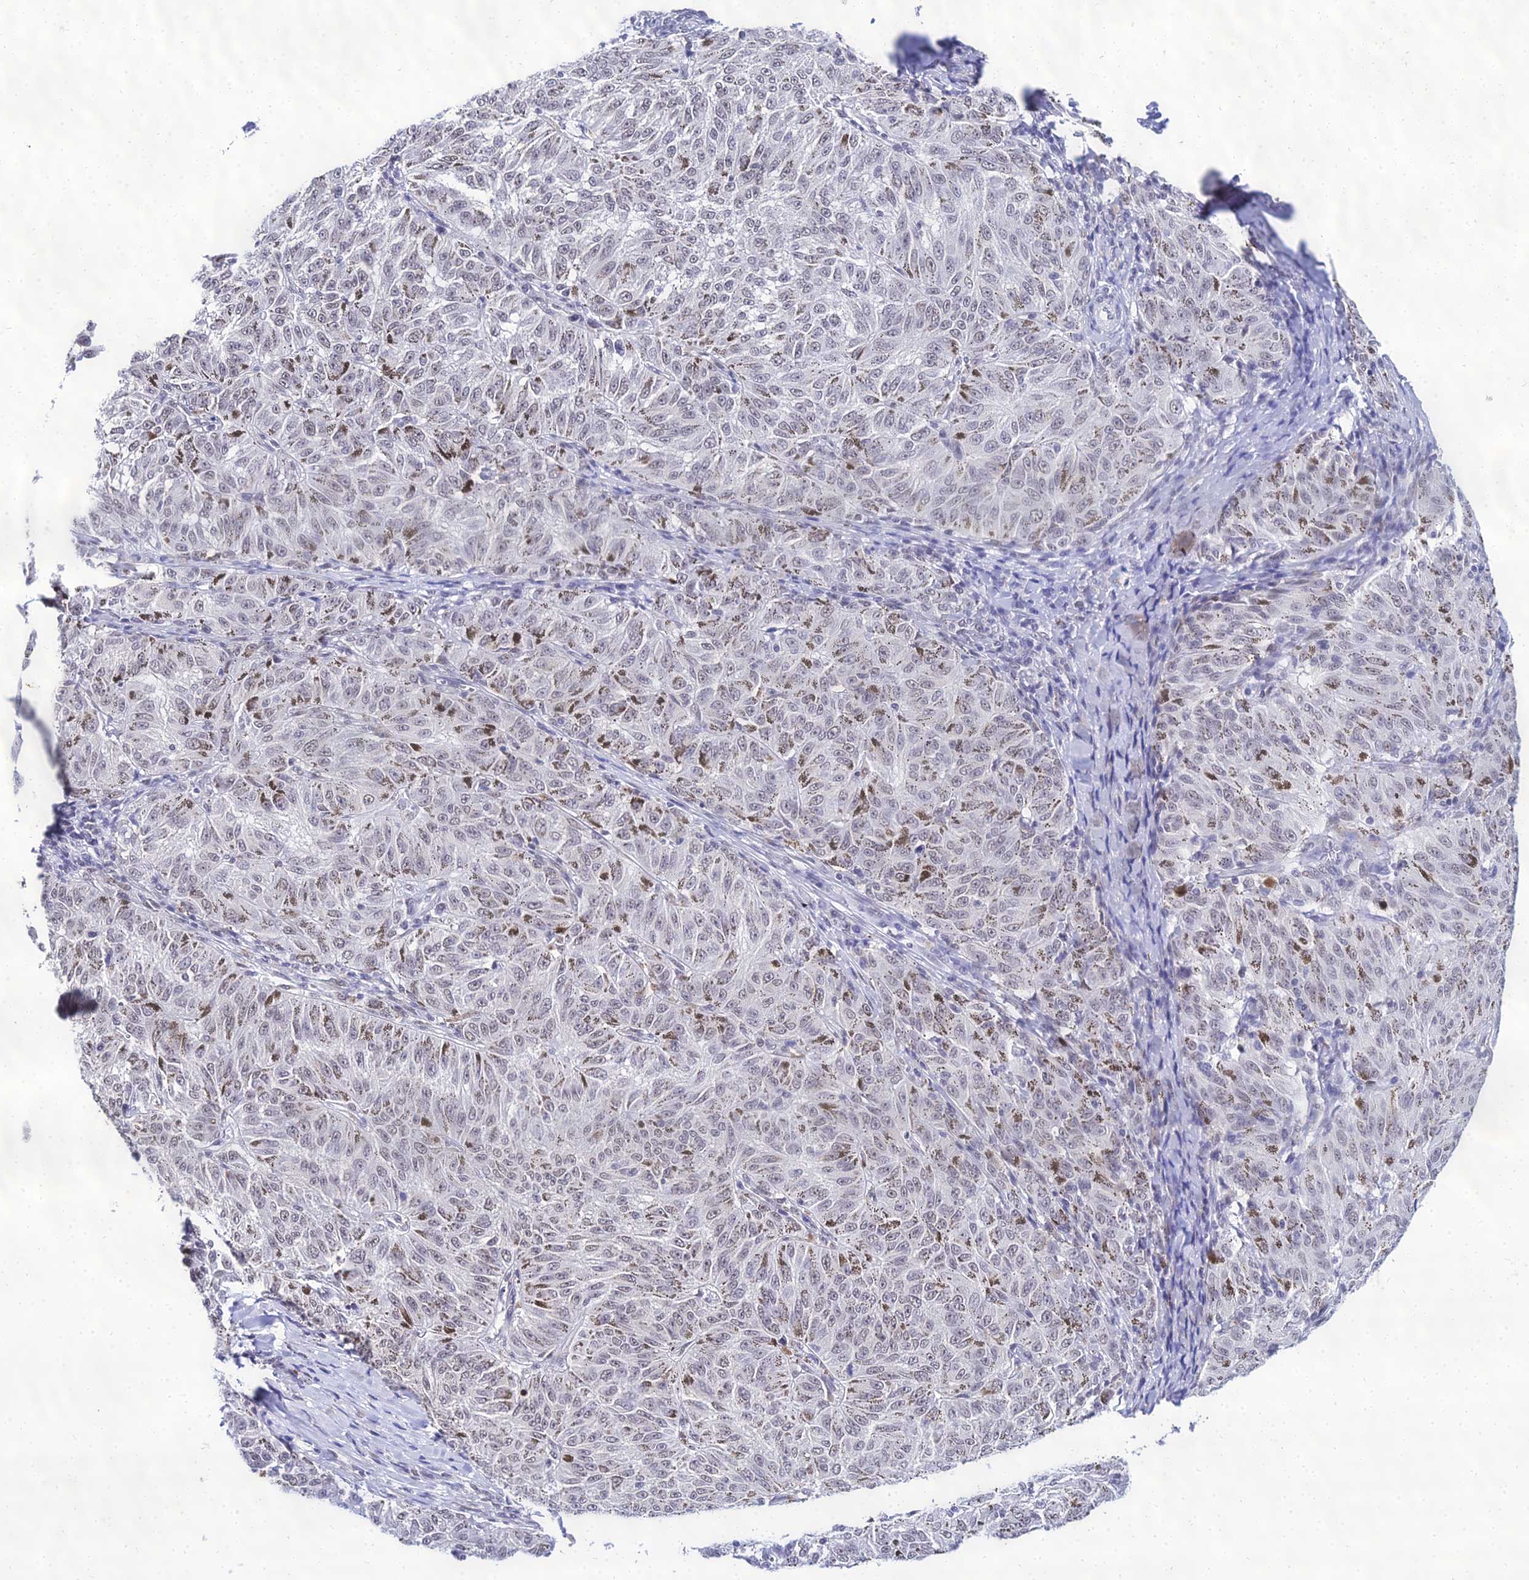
{"staining": {"intensity": "weak", "quantity": "25%-75%", "location": "nuclear"}, "tissue": "melanoma", "cell_type": "Tumor cells", "image_type": "cancer", "snomed": [{"axis": "morphology", "description": "Malignant melanoma, NOS"}, {"axis": "topography", "description": "Skin"}], "caption": "Malignant melanoma stained for a protein (brown) exhibits weak nuclear positive positivity in approximately 25%-75% of tumor cells.", "gene": "PPP4R2", "patient": {"sex": "female", "age": 72}}